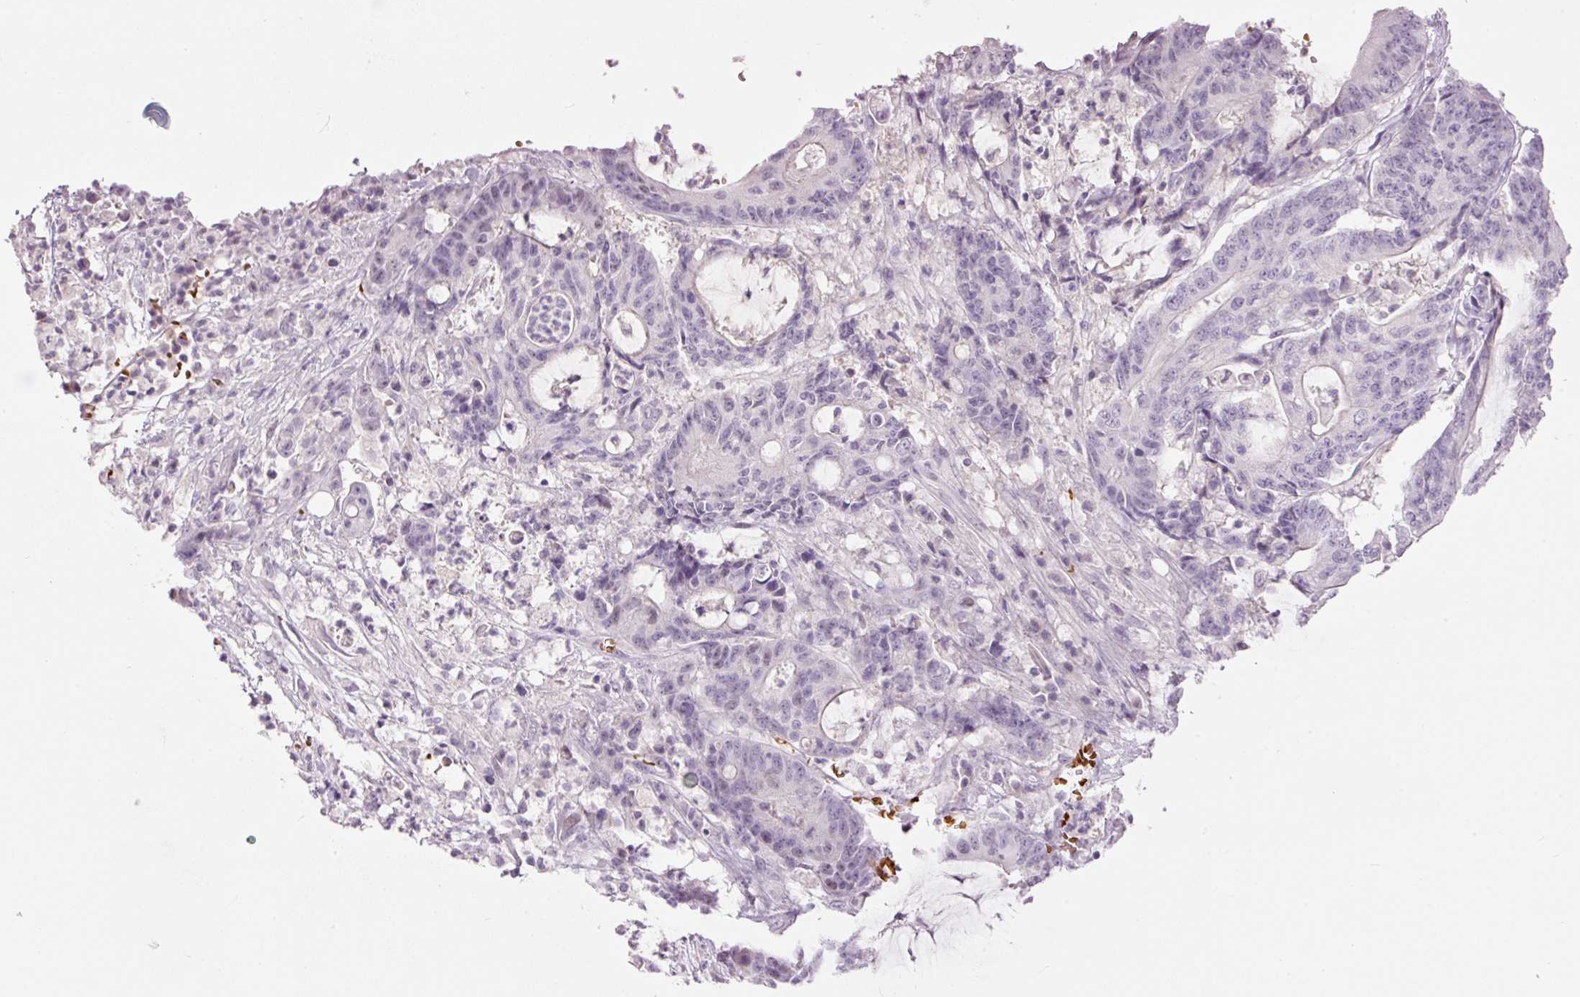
{"staining": {"intensity": "negative", "quantity": "none", "location": "none"}, "tissue": "colorectal cancer", "cell_type": "Tumor cells", "image_type": "cancer", "snomed": [{"axis": "morphology", "description": "Adenocarcinoma, NOS"}, {"axis": "topography", "description": "Colon"}], "caption": "Tumor cells are negative for brown protein staining in adenocarcinoma (colorectal). Nuclei are stained in blue.", "gene": "LY6G6D", "patient": {"sex": "female", "age": 84}}